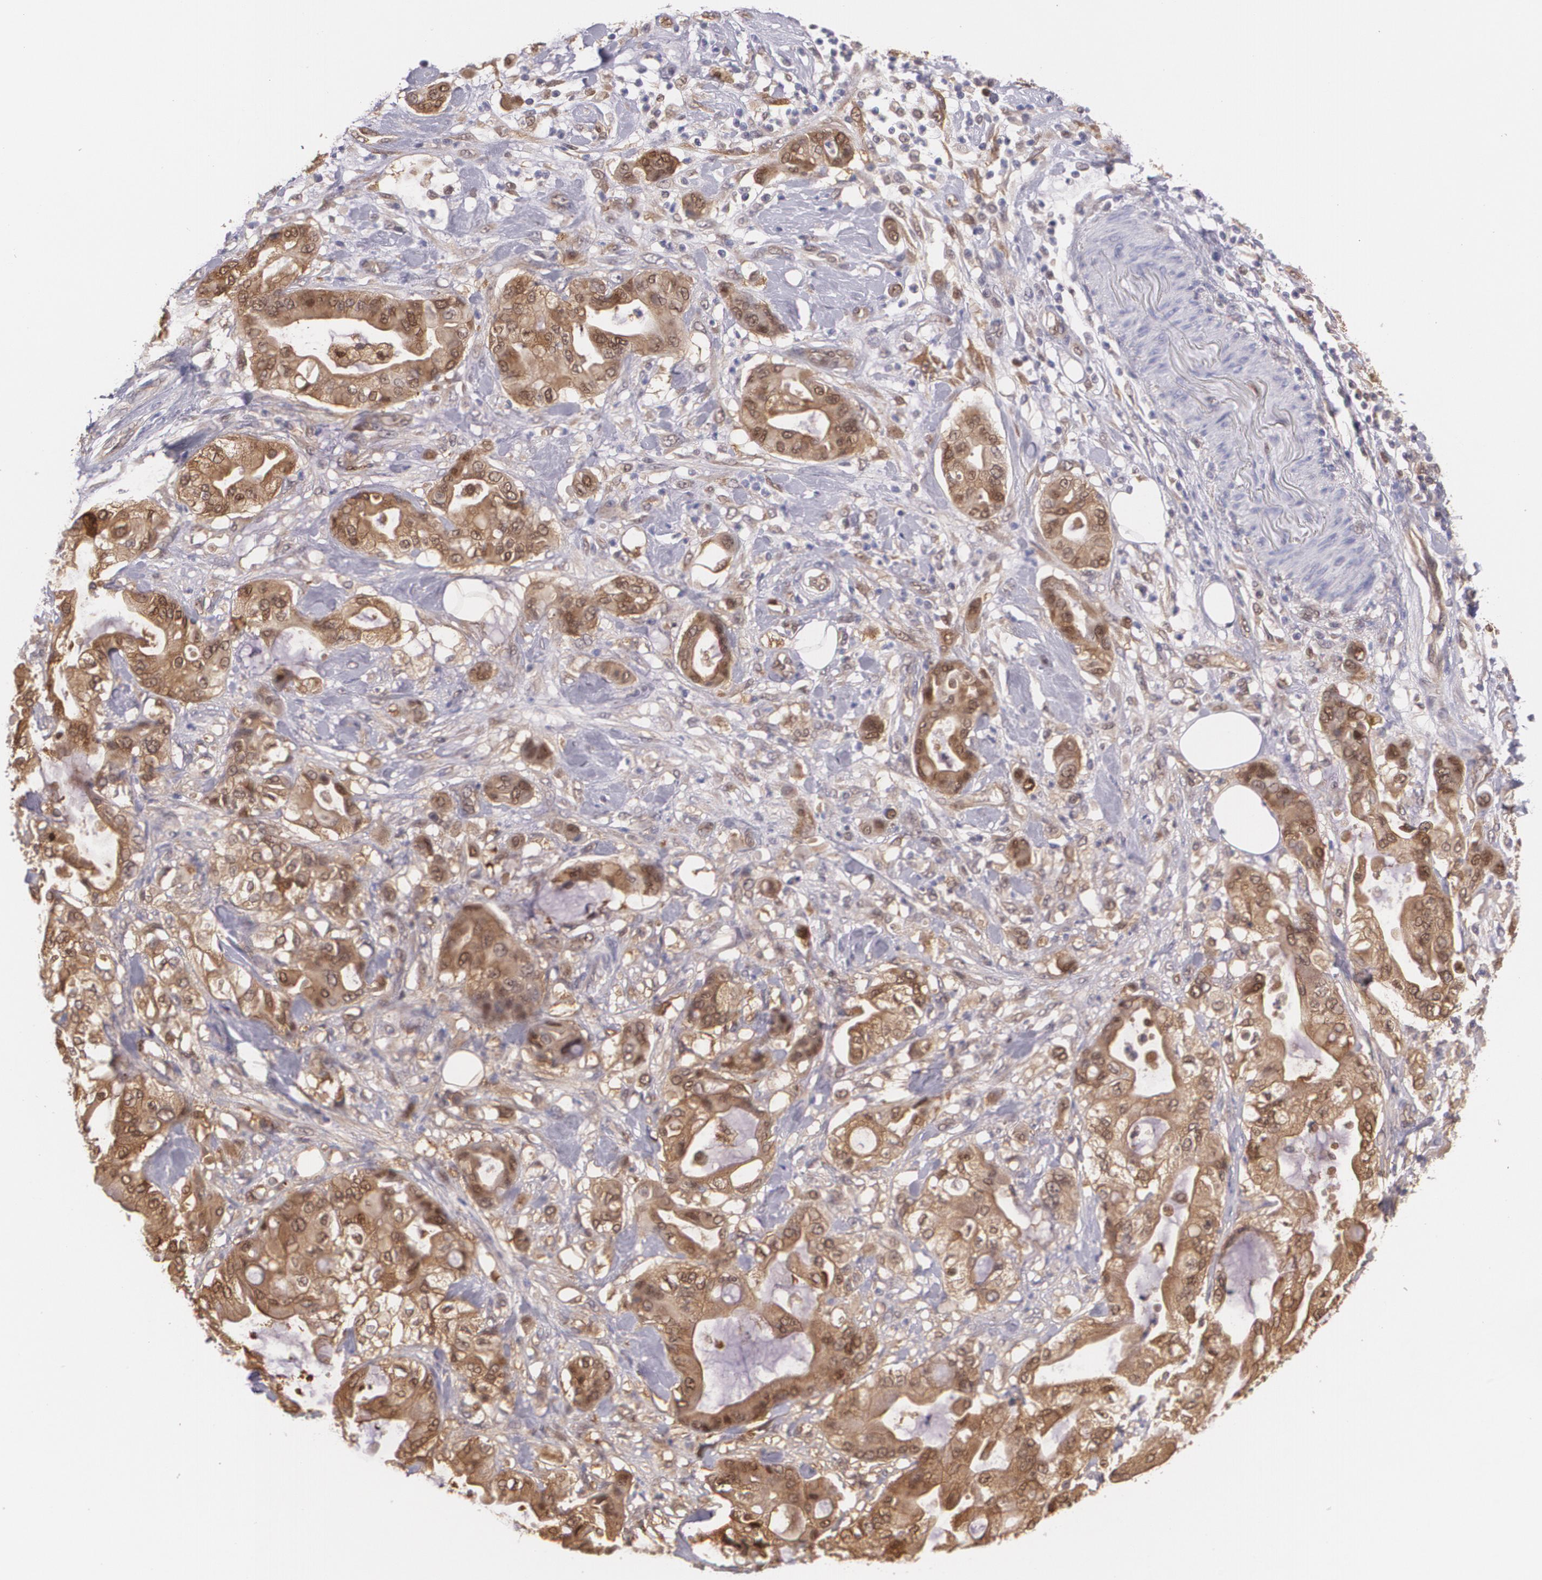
{"staining": {"intensity": "strong", "quantity": ">75%", "location": "cytoplasmic/membranous,nuclear"}, "tissue": "pancreatic cancer", "cell_type": "Tumor cells", "image_type": "cancer", "snomed": [{"axis": "morphology", "description": "Adenocarcinoma, NOS"}, {"axis": "morphology", "description": "Adenocarcinoma, metastatic, NOS"}, {"axis": "topography", "description": "Lymph node"}, {"axis": "topography", "description": "Pancreas"}, {"axis": "topography", "description": "Duodenum"}], "caption": "Pancreatic metastatic adenocarcinoma was stained to show a protein in brown. There is high levels of strong cytoplasmic/membranous and nuclear expression in approximately >75% of tumor cells.", "gene": "HSPH1", "patient": {"sex": "female", "age": 64}}